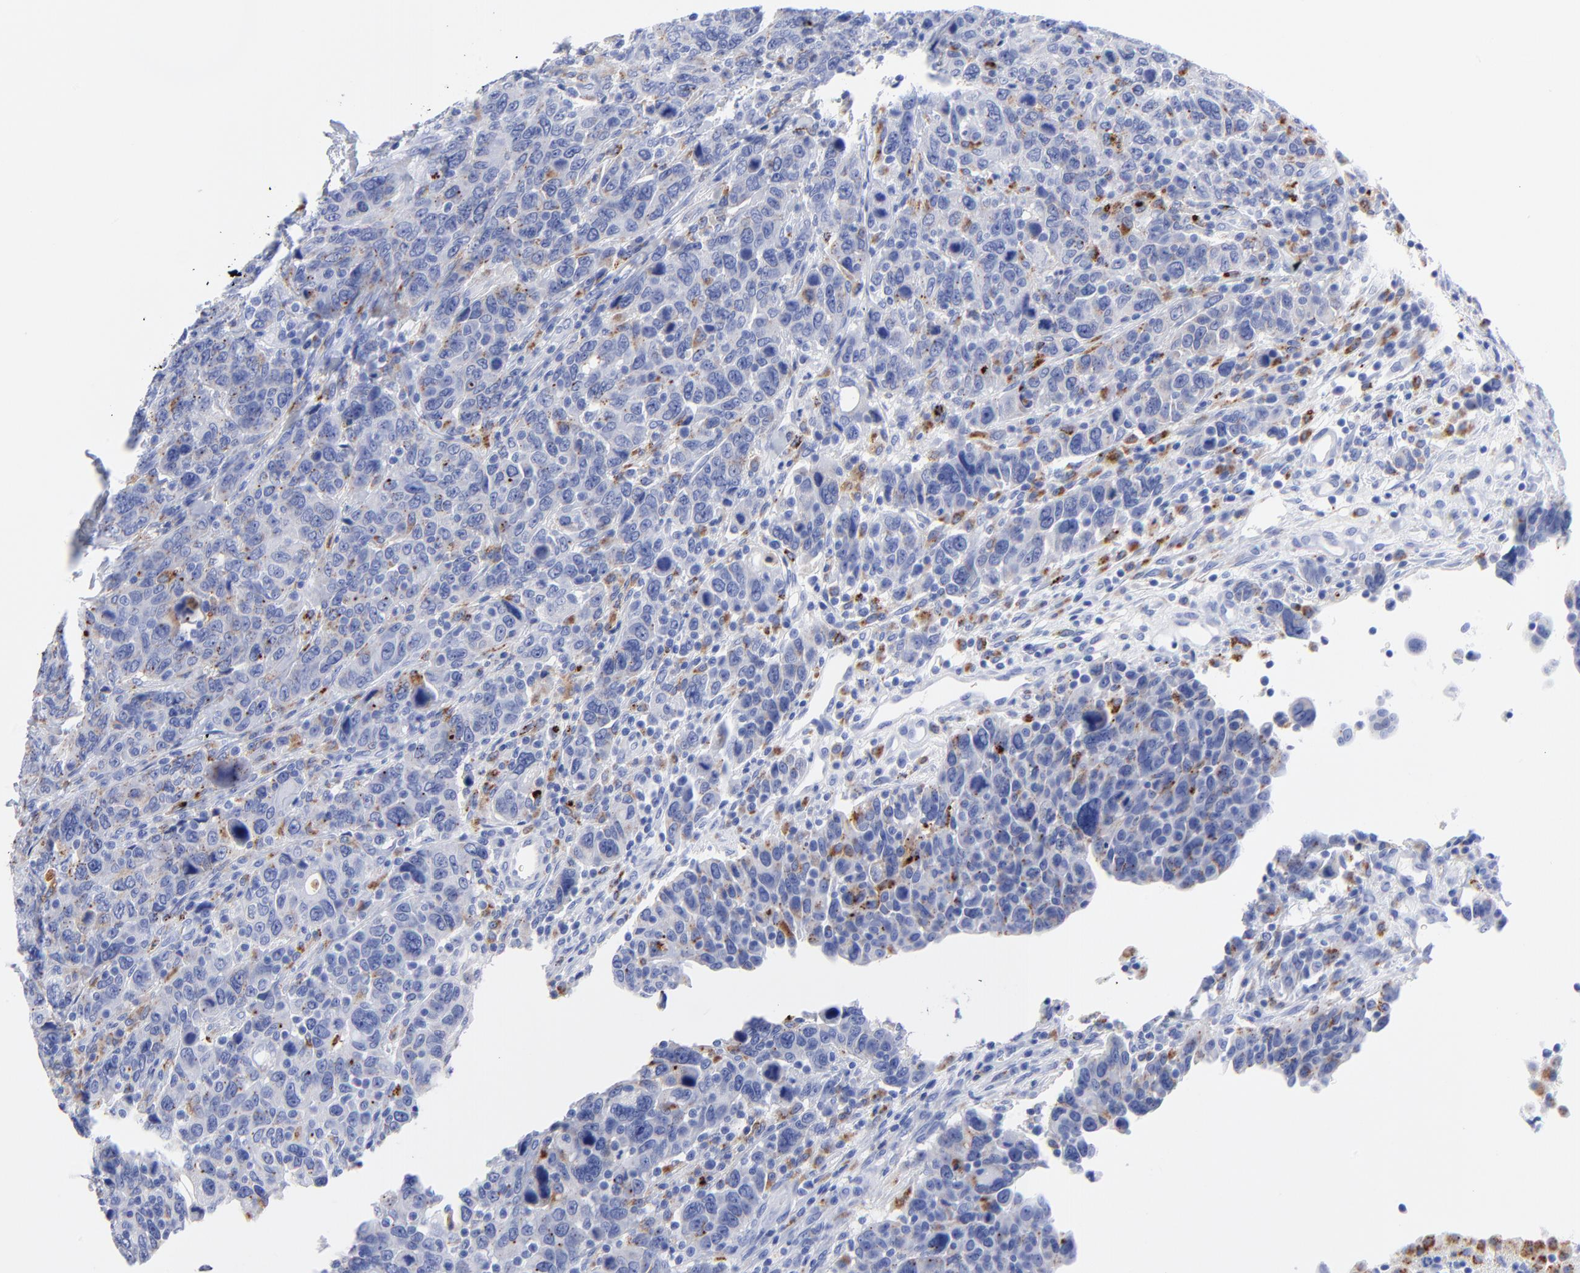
{"staining": {"intensity": "moderate", "quantity": "<25%", "location": "cytoplasmic/membranous"}, "tissue": "breast cancer", "cell_type": "Tumor cells", "image_type": "cancer", "snomed": [{"axis": "morphology", "description": "Duct carcinoma"}, {"axis": "topography", "description": "Breast"}], "caption": "A brown stain shows moderate cytoplasmic/membranous positivity of a protein in breast cancer (intraductal carcinoma) tumor cells.", "gene": "CPVL", "patient": {"sex": "female", "age": 37}}